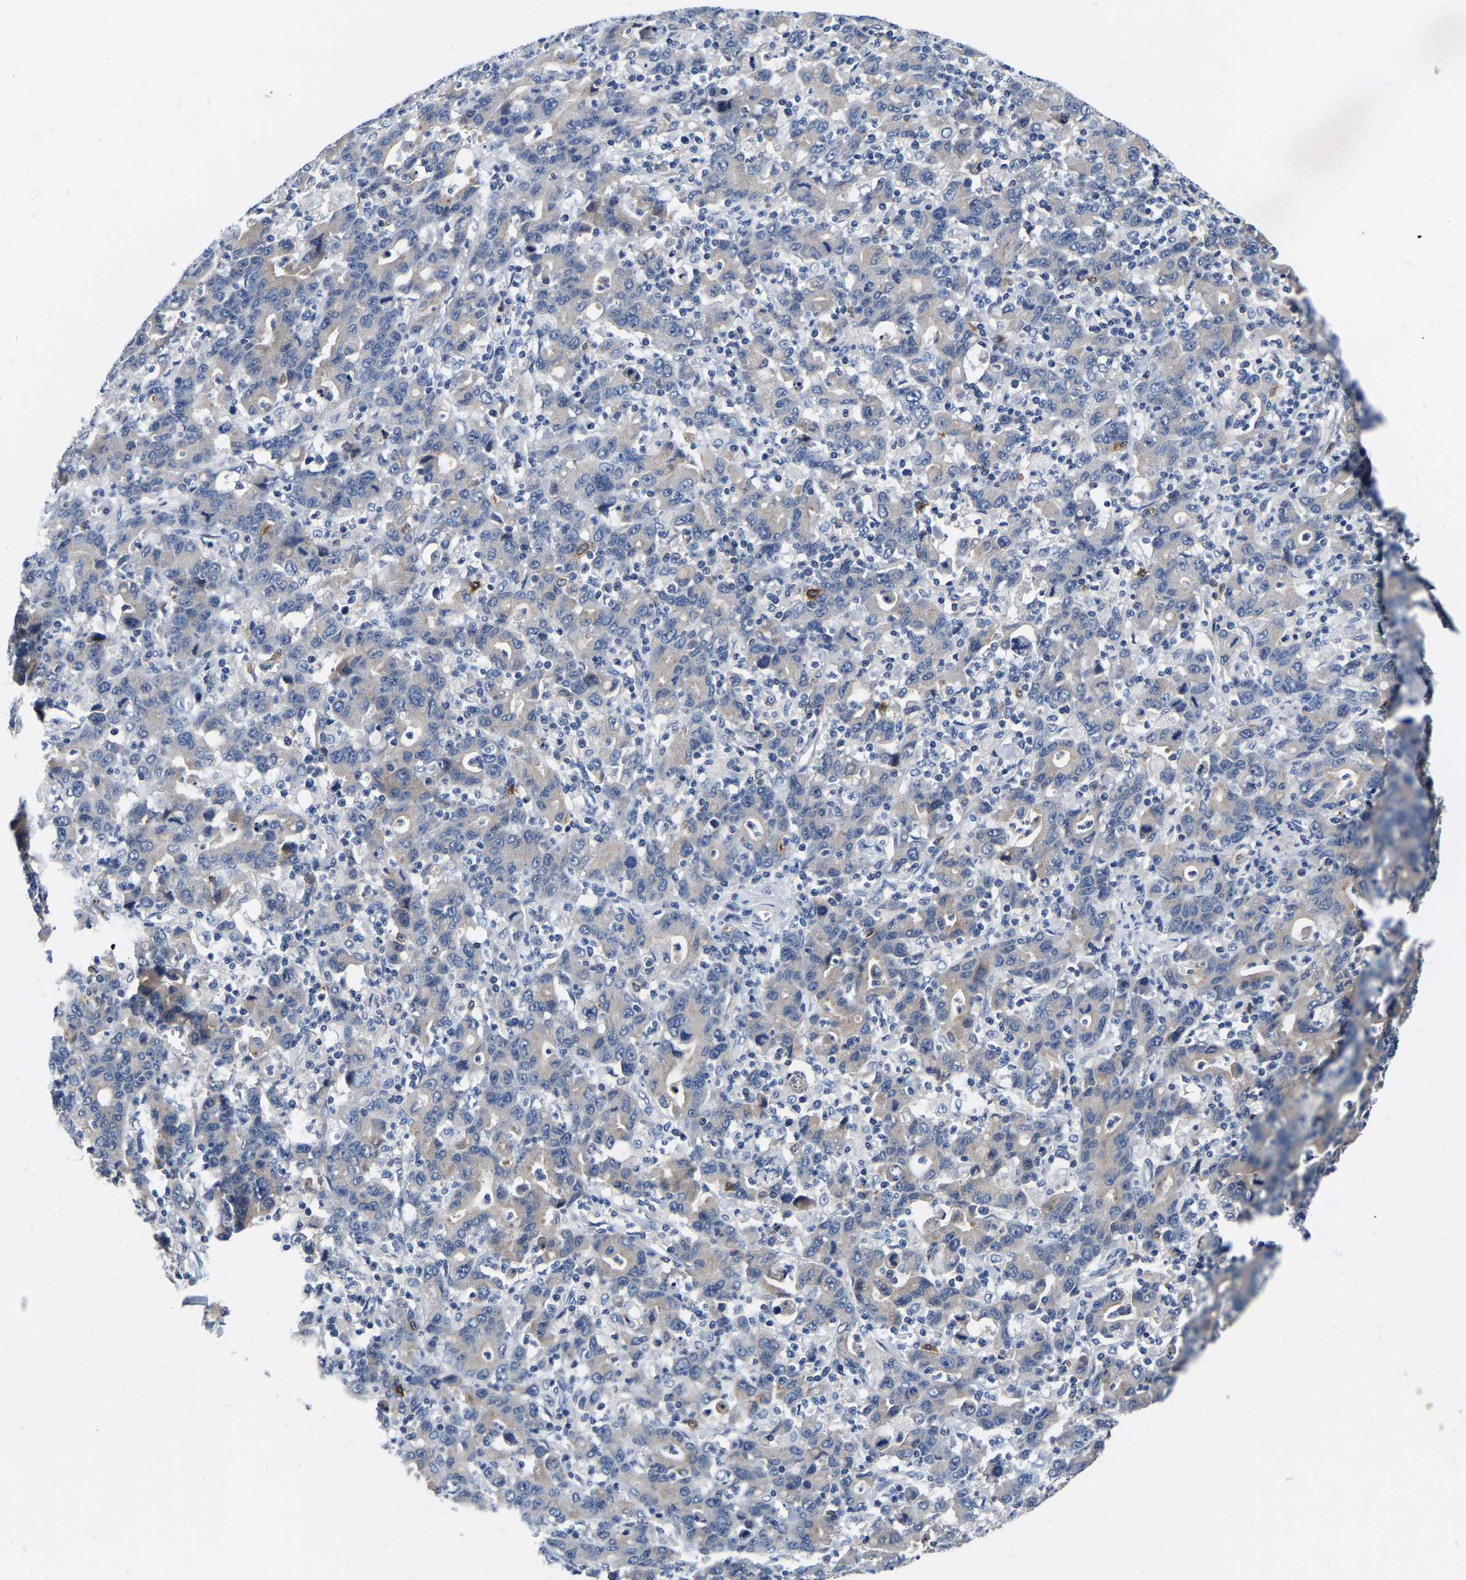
{"staining": {"intensity": "weak", "quantity": "<25%", "location": "cytoplasmic/membranous"}, "tissue": "stomach cancer", "cell_type": "Tumor cells", "image_type": "cancer", "snomed": [{"axis": "morphology", "description": "Adenocarcinoma, NOS"}, {"axis": "topography", "description": "Stomach, upper"}], "caption": "Immunohistochemistry photomicrograph of neoplastic tissue: adenocarcinoma (stomach) stained with DAB (3,3'-diaminobenzidine) demonstrates no significant protein positivity in tumor cells.", "gene": "RAB27B", "patient": {"sex": "male", "age": 69}}